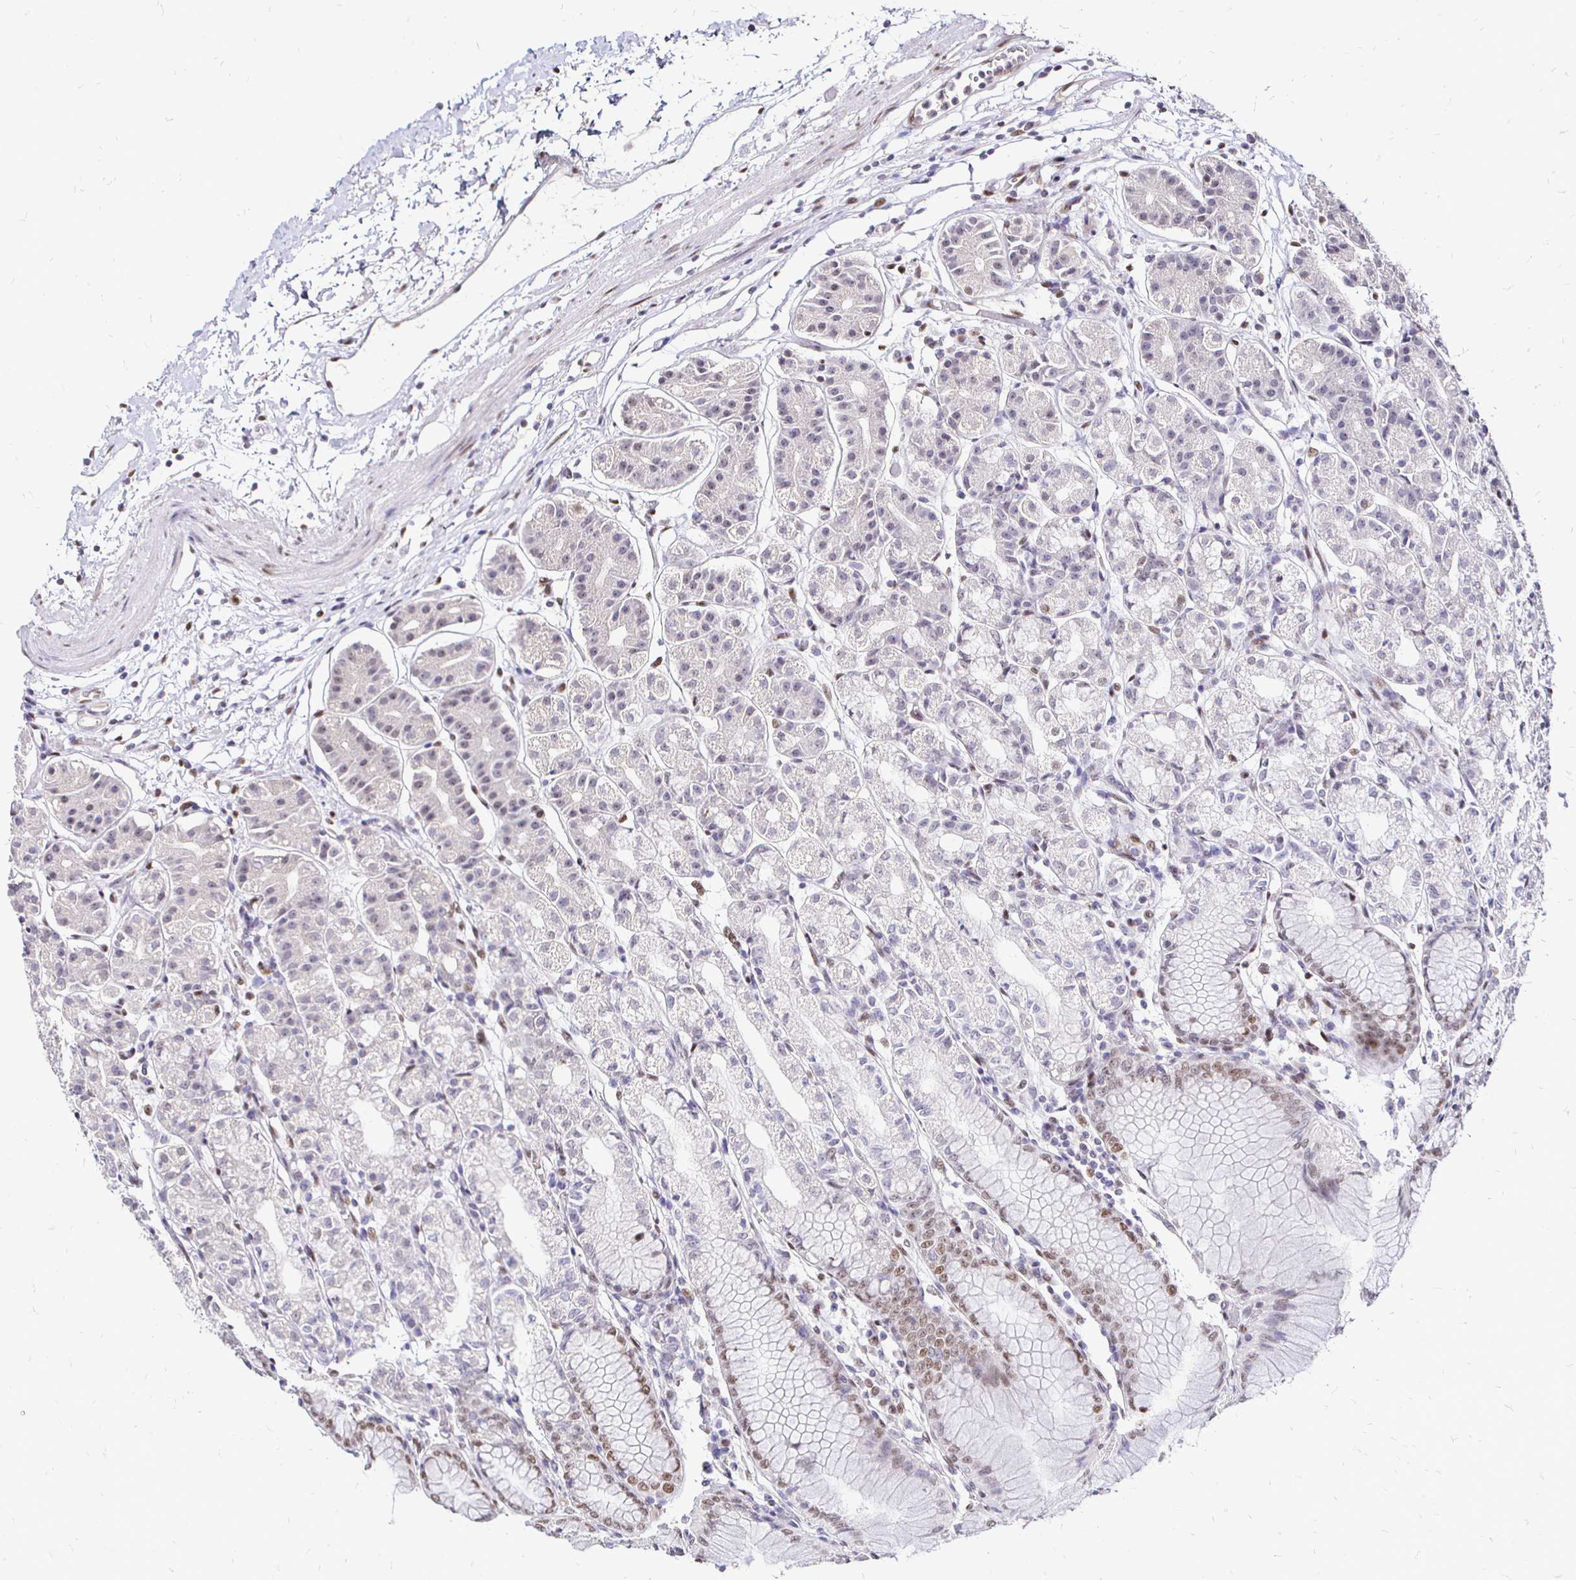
{"staining": {"intensity": "moderate", "quantity": "<25%", "location": "nuclear"}, "tissue": "stomach", "cell_type": "Glandular cells", "image_type": "normal", "snomed": [{"axis": "morphology", "description": "Normal tissue, NOS"}, {"axis": "topography", "description": "Stomach"}], "caption": "Protein expression by IHC displays moderate nuclear expression in about <25% of glandular cells in normal stomach.", "gene": "SIN3A", "patient": {"sex": "female", "age": 57}}